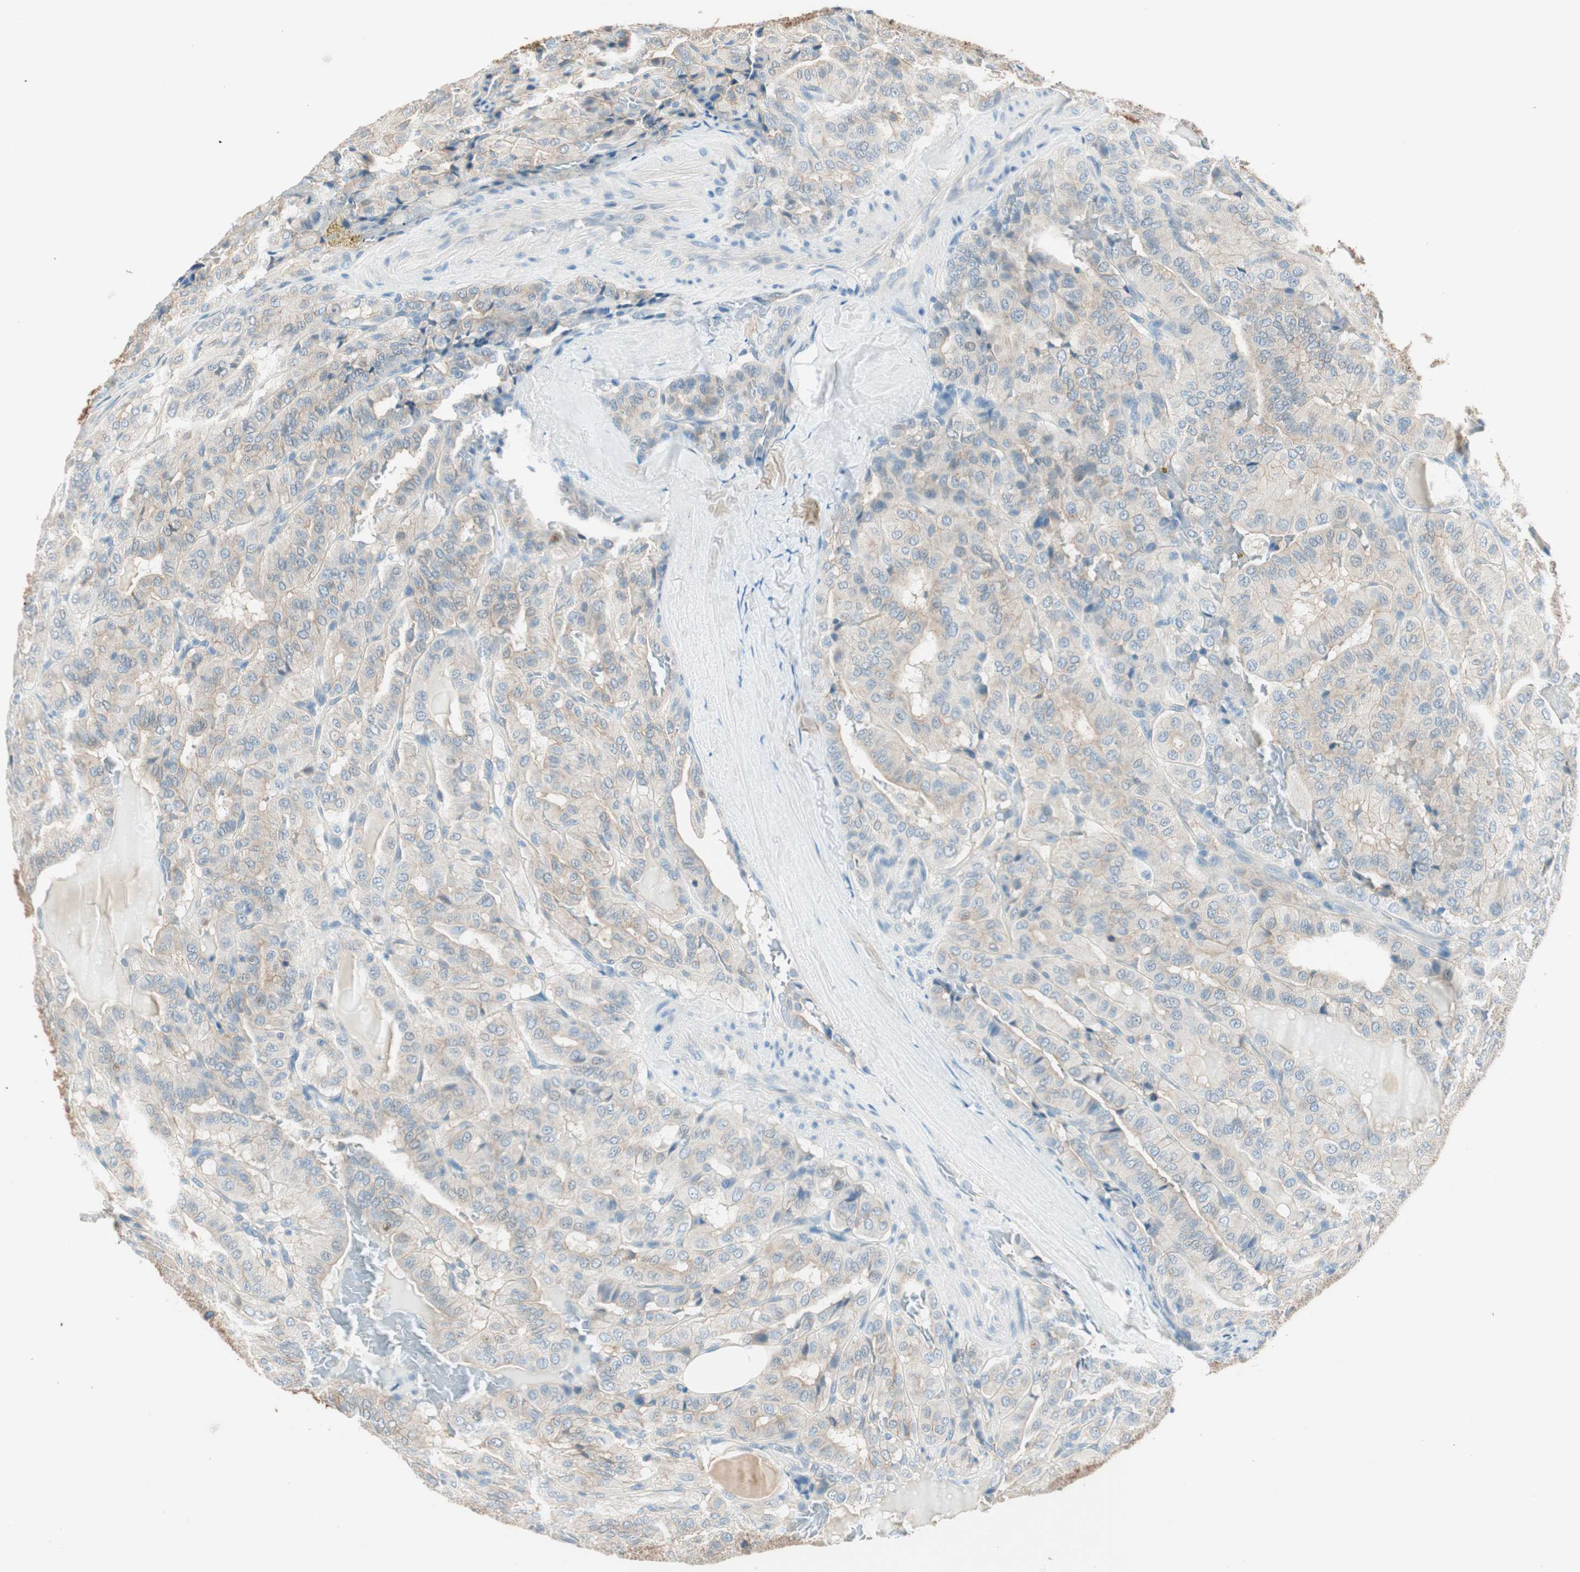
{"staining": {"intensity": "weak", "quantity": ">75%", "location": "cytoplasmic/membranous"}, "tissue": "thyroid cancer", "cell_type": "Tumor cells", "image_type": "cancer", "snomed": [{"axis": "morphology", "description": "Papillary adenocarcinoma, NOS"}, {"axis": "topography", "description": "Thyroid gland"}], "caption": "The immunohistochemical stain highlights weak cytoplasmic/membranous expression in tumor cells of papillary adenocarcinoma (thyroid) tissue.", "gene": "GNAO1", "patient": {"sex": "male", "age": 77}}